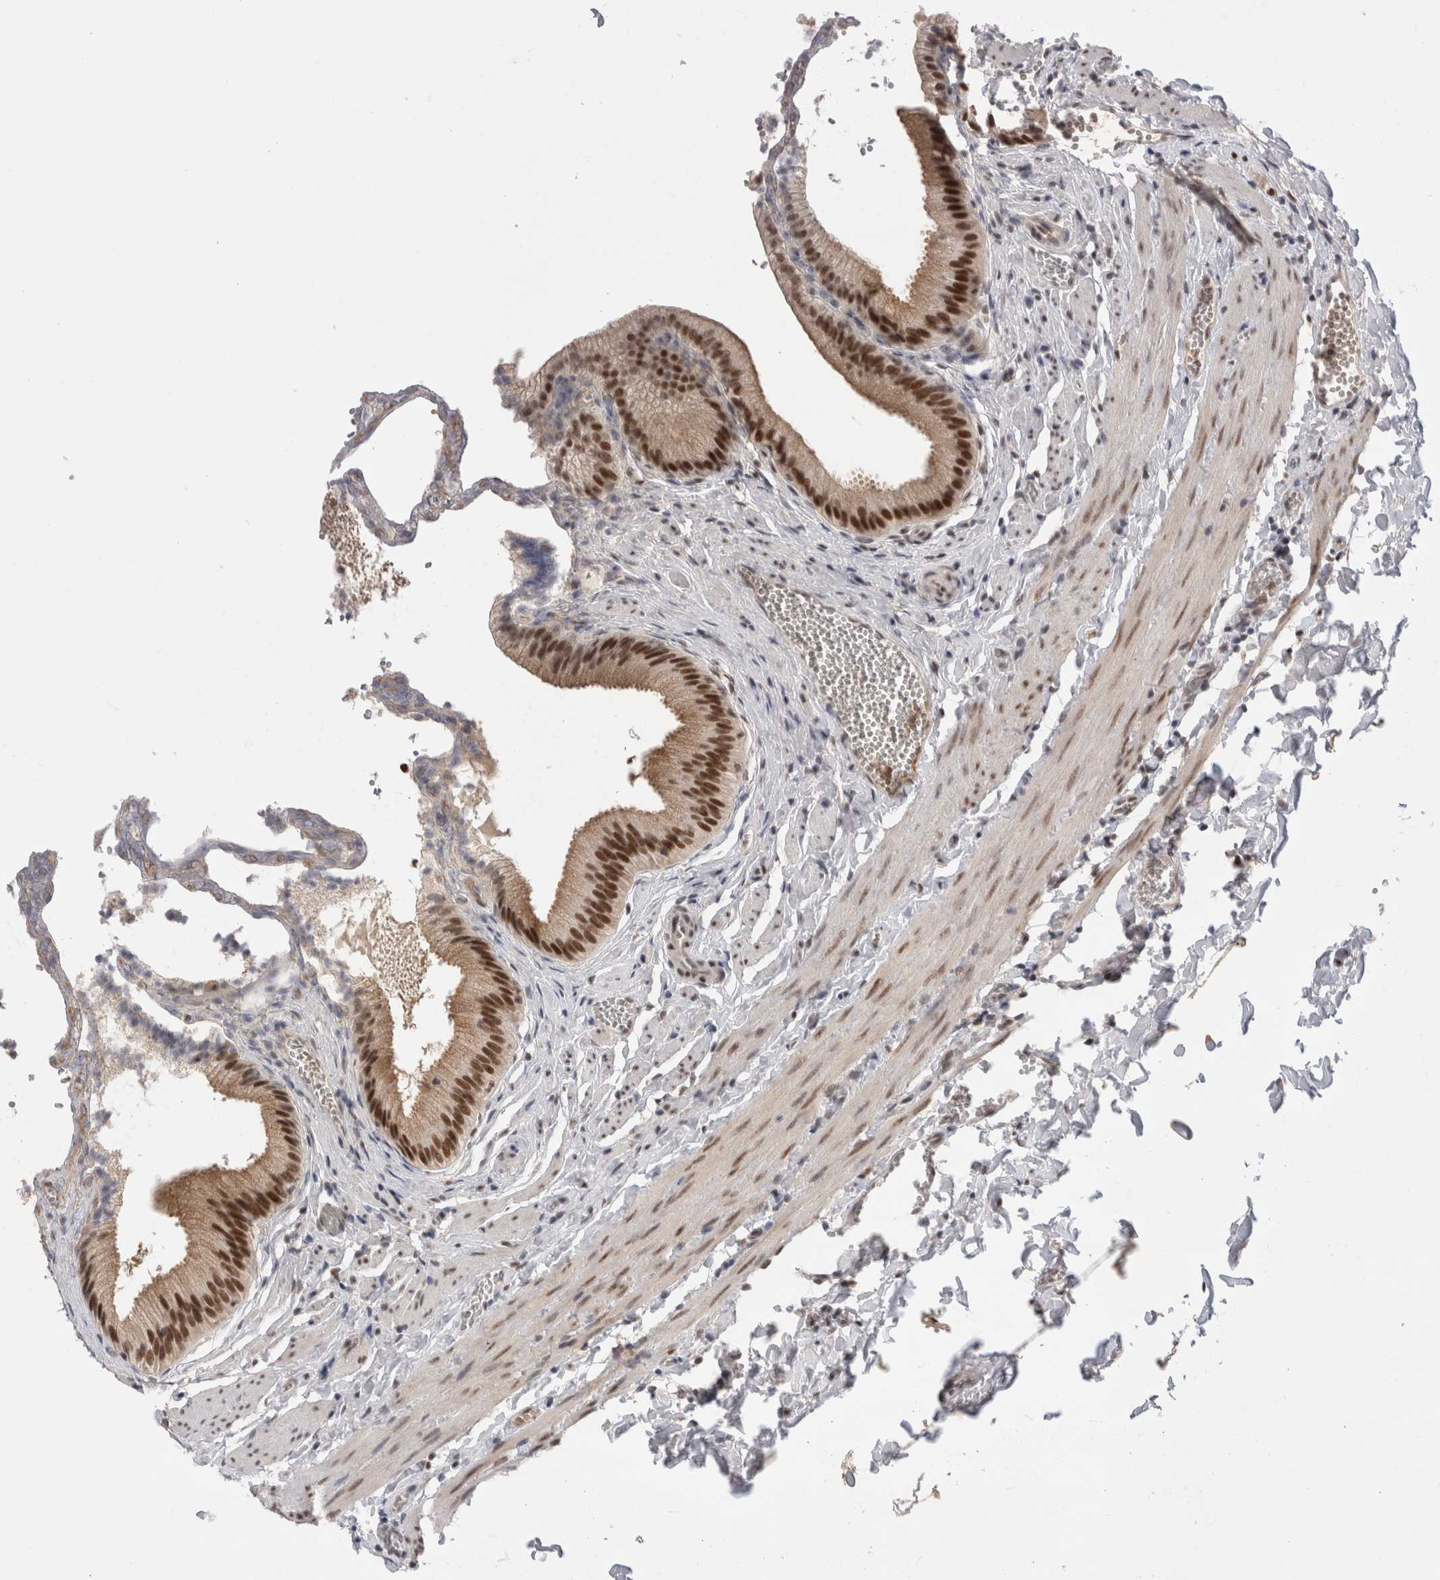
{"staining": {"intensity": "strong", "quantity": ">75%", "location": "cytoplasmic/membranous,nuclear"}, "tissue": "gallbladder", "cell_type": "Glandular cells", "image_type": "normal", "snomed": [{"axis": "morphology", "description": "Normal tissue, NOS"}, {"axis": "topography", "description": "Gallbladder"}], "caption": "Brown immunohistochemical staining in benign gallbladder shows strong cytoplasmic/membranous,nuclear positivity in about >75% of glandular cells. (DAB IHC with brightfield microscopy, high magnification).", "gene": "ZNF24", "patient": {"sex": "male", "age": 38}}